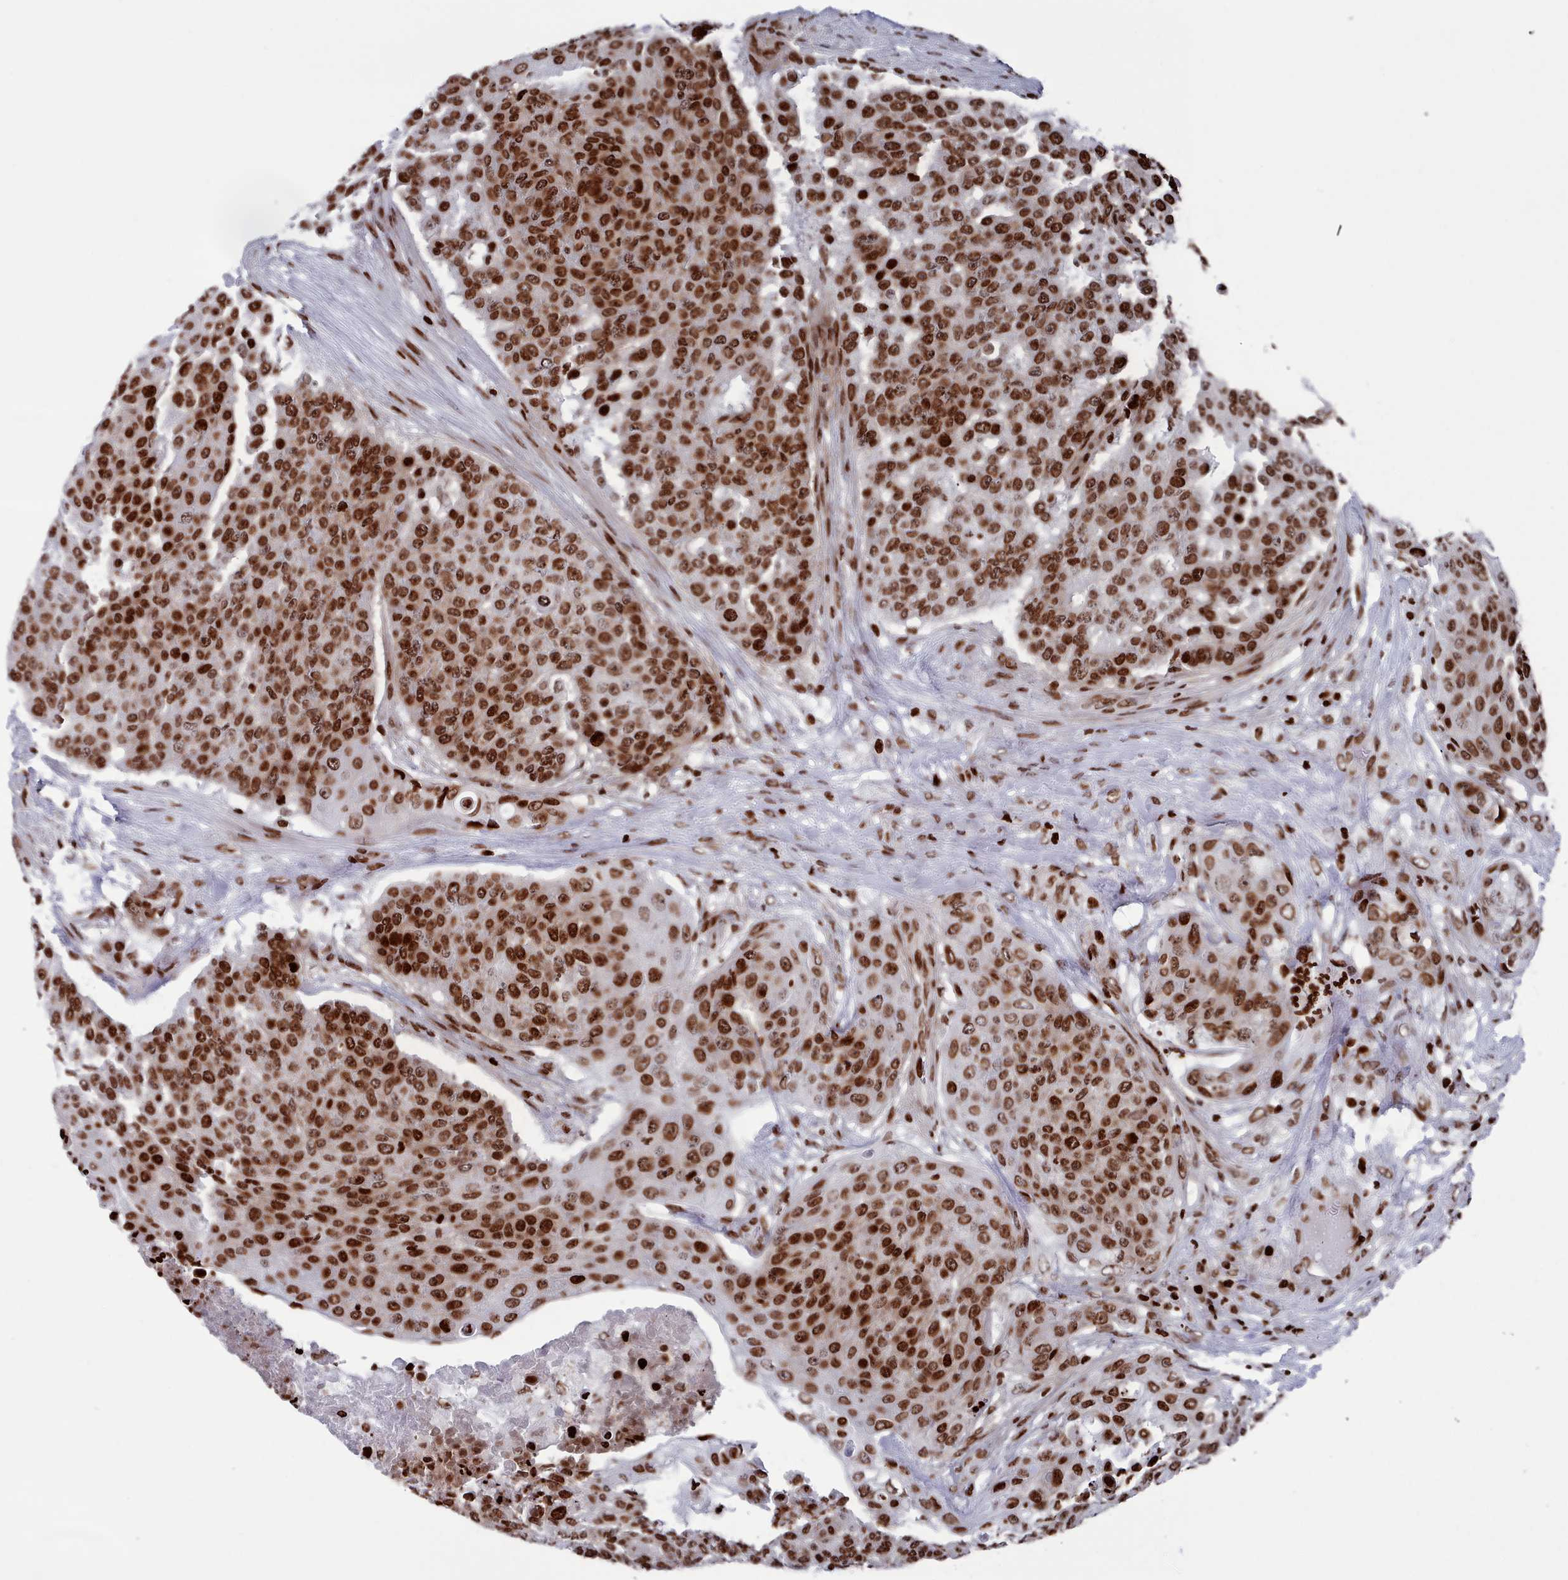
{"staining": {"intensity": "strong", "quantity": ">75%", "location": "nuclear"}, "tissue": "urothelial cancer", "cell_type": "Tumor cells", "image_type": "cancer", "snomed": [{"axis": "morphology", "description": "Urothelial carcinoma, High grade"}, {"axis": "topography", "description": "Urinary bladder"}], "caption": "This image demonstrates IHC staining of urothelial cancer, with high strong nuclear expression in about >75% of tumor cells.", "gene": "PCDHB12", "patient": {"sex": "female", "age": 63}}